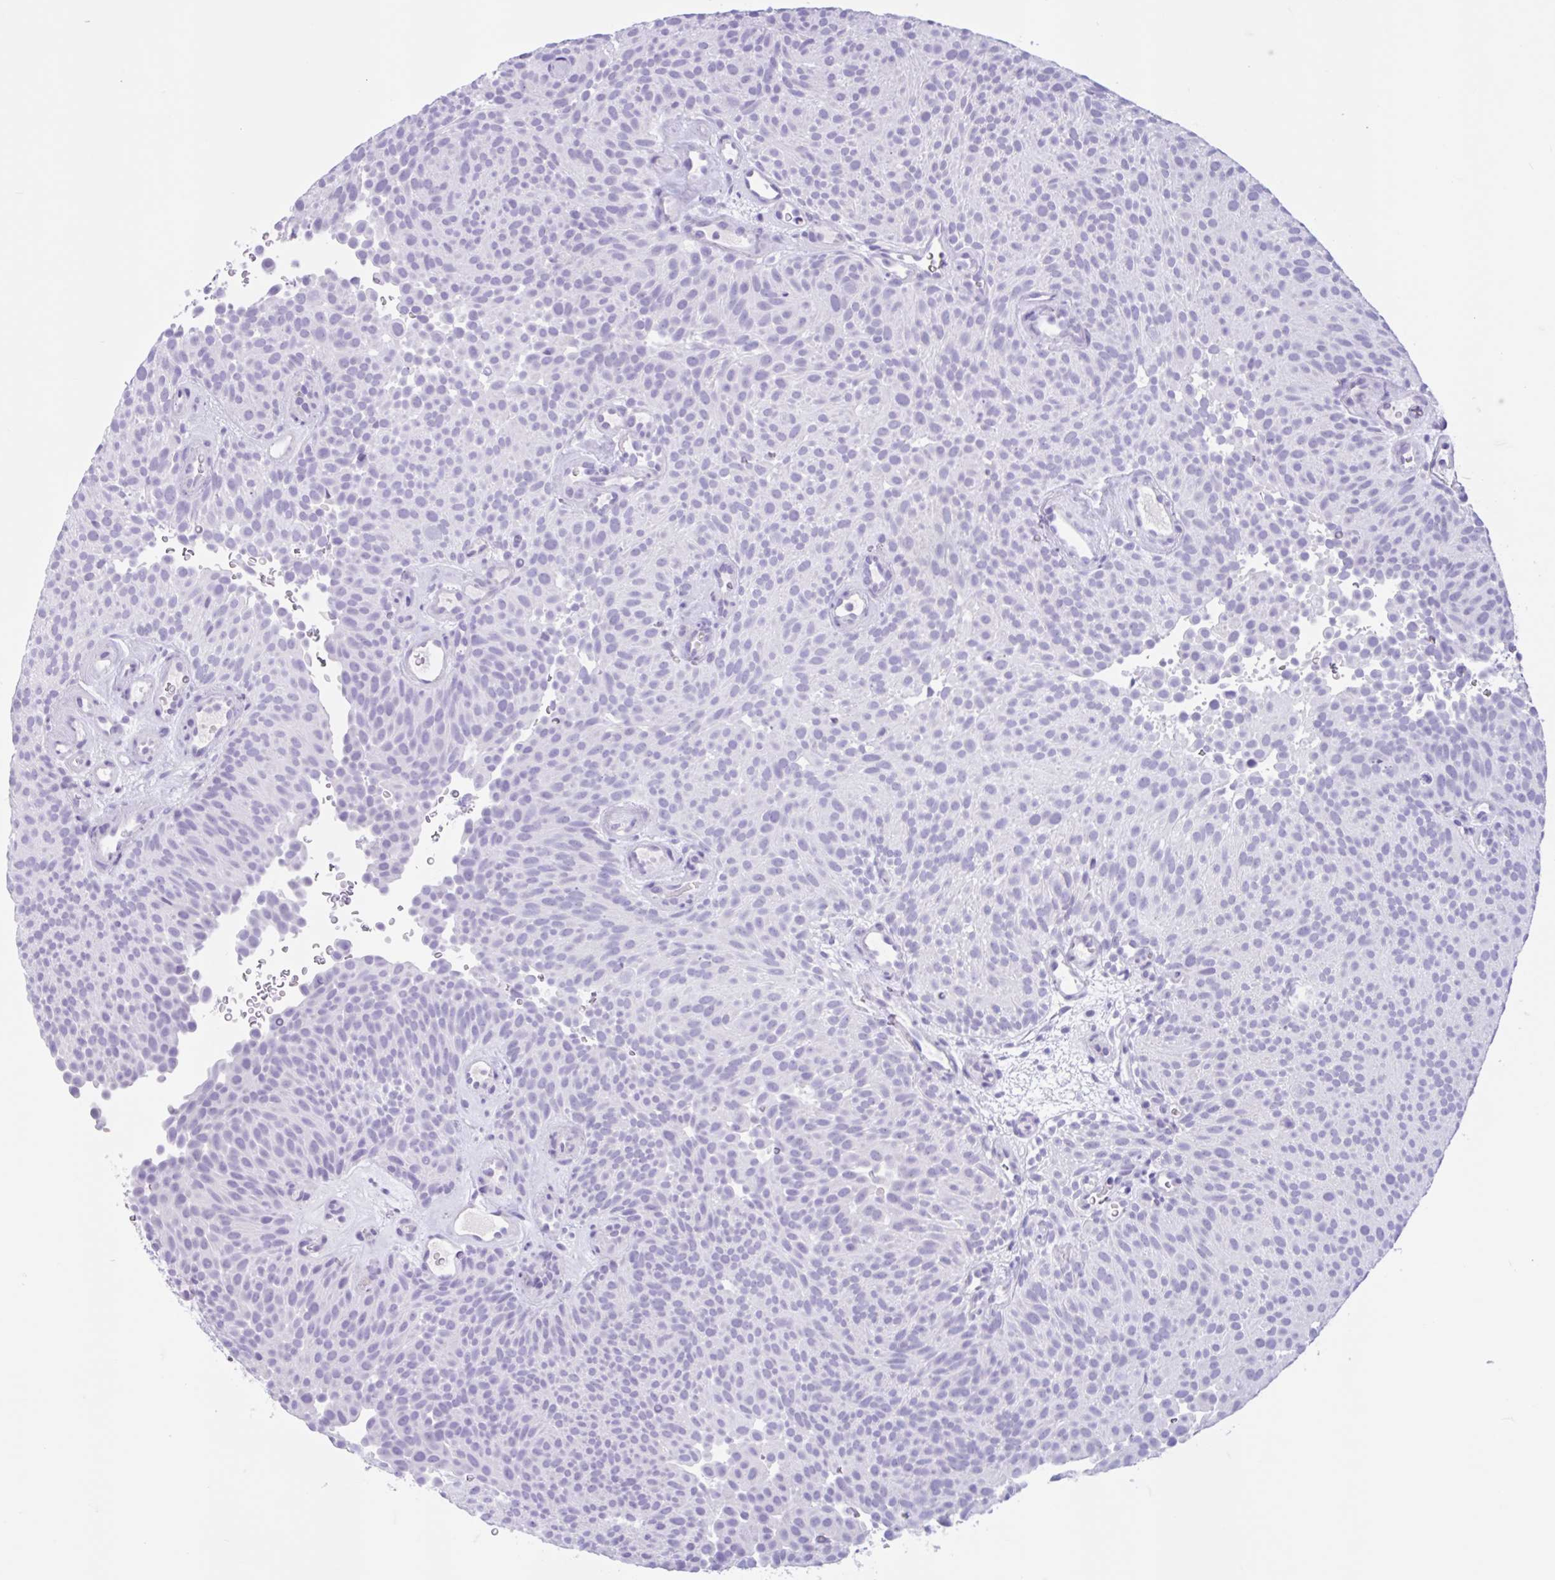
{"staining": {"intensity": "negative", "quantity": "none", "location": "none"}, "tissue": "urothelial cancer", "cell_type": "Tumor cells", "image_type": "cancer", "snomed": [{"axis": "morphology", "description": "Urothelial carcinoma, Low grade"}, {"axis": "topography", "description": "Urinary bladder"}], "caption": "Tumor cells are negative for protein expression in human urothelial cancer.", "gene": "ZNF319", "patient": {"sex": "male", "age": 78}}